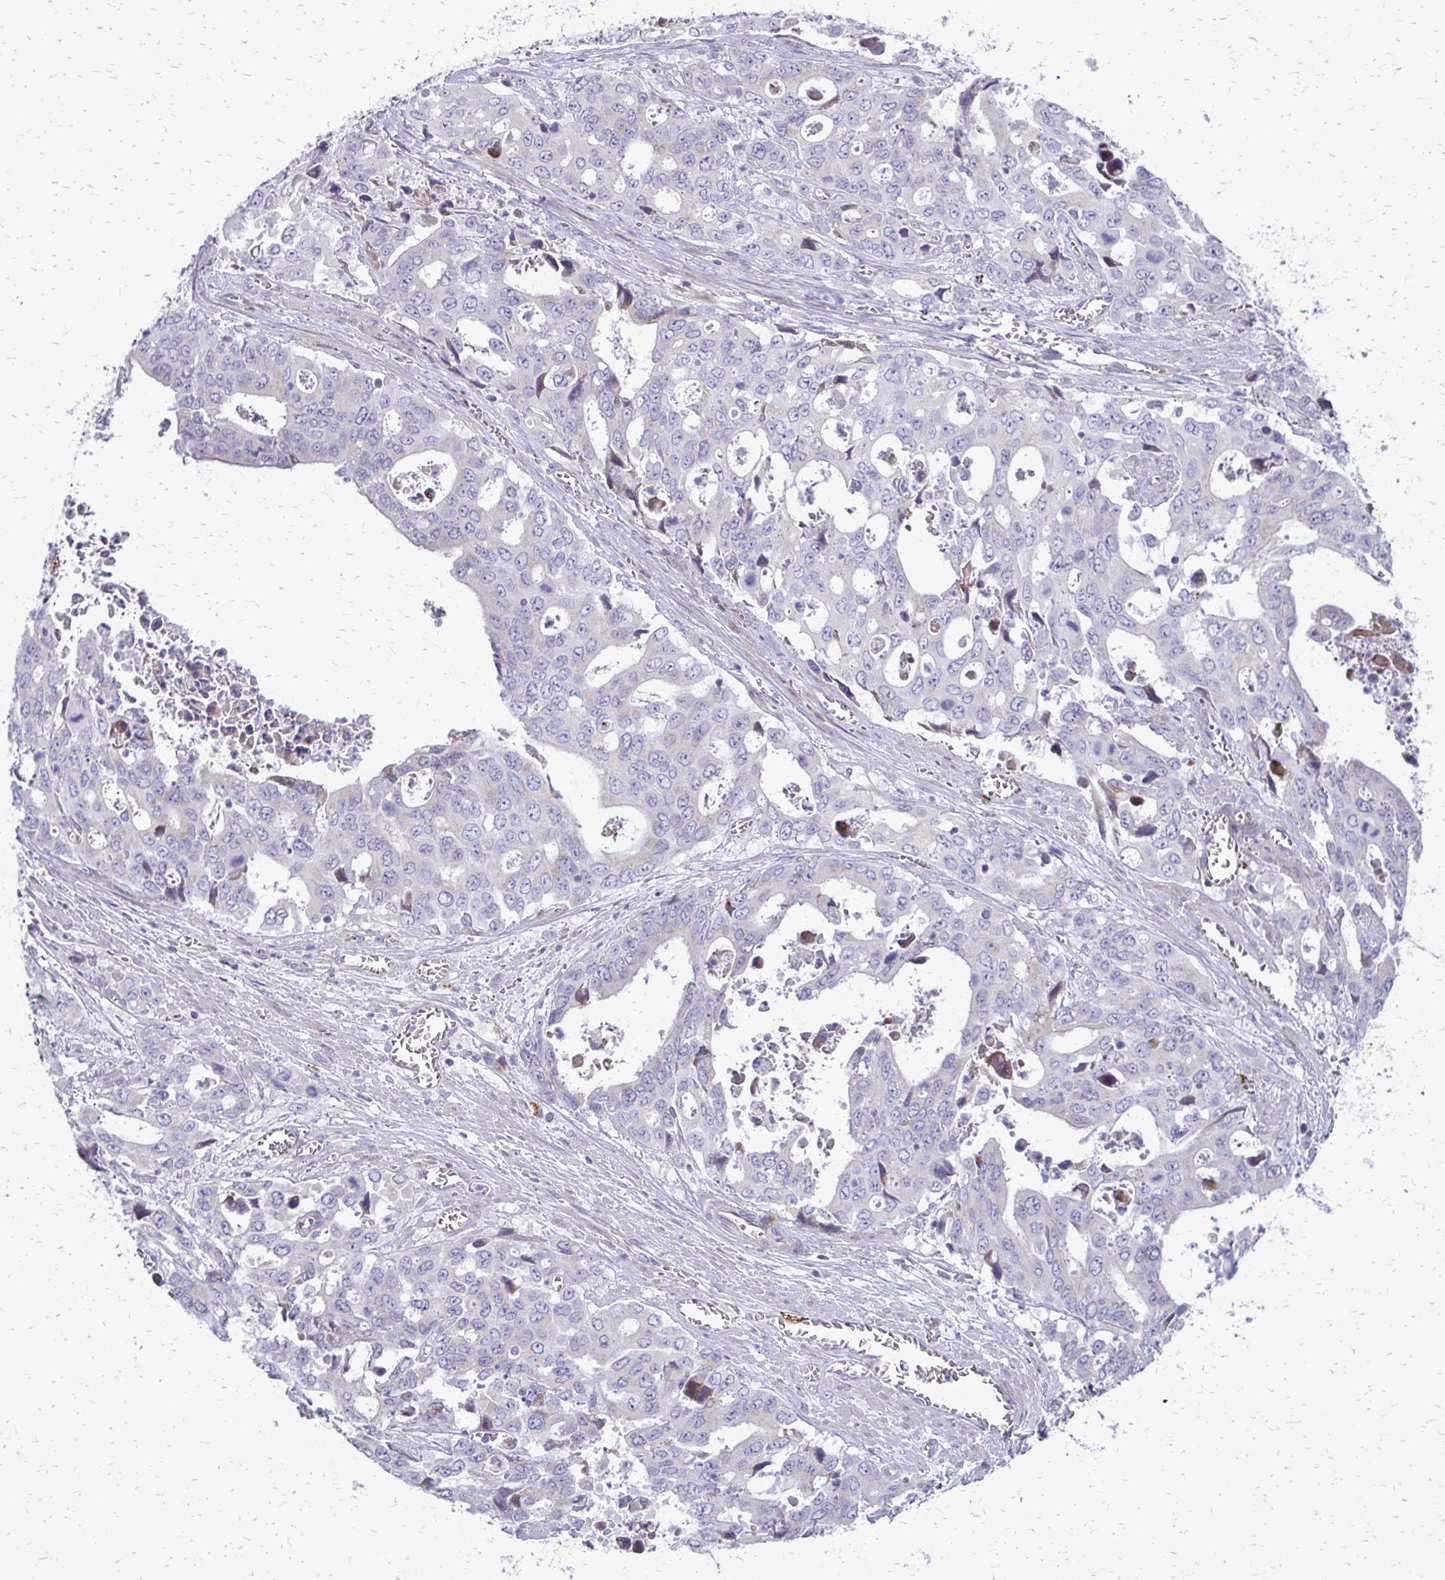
{"staining": {"intensity": "negative", "quantity": "none", "location": "none"}, "tissue": "stomach cancer", "cell_type": "Tumor cells", "image_type": "cancer", "snomed": [{"axis": "morphology", "description": "Adenocarcinoma, NOS"}, {"axis": "topography", "description": "Stomach, upper"}], "caption": "This is an immunohistochemistry photomicrograph of human stomach cancer. There is no expression in tumor cells.", "gene": "FUNDC2", "patient": {"sex": "male", "age": 74}}